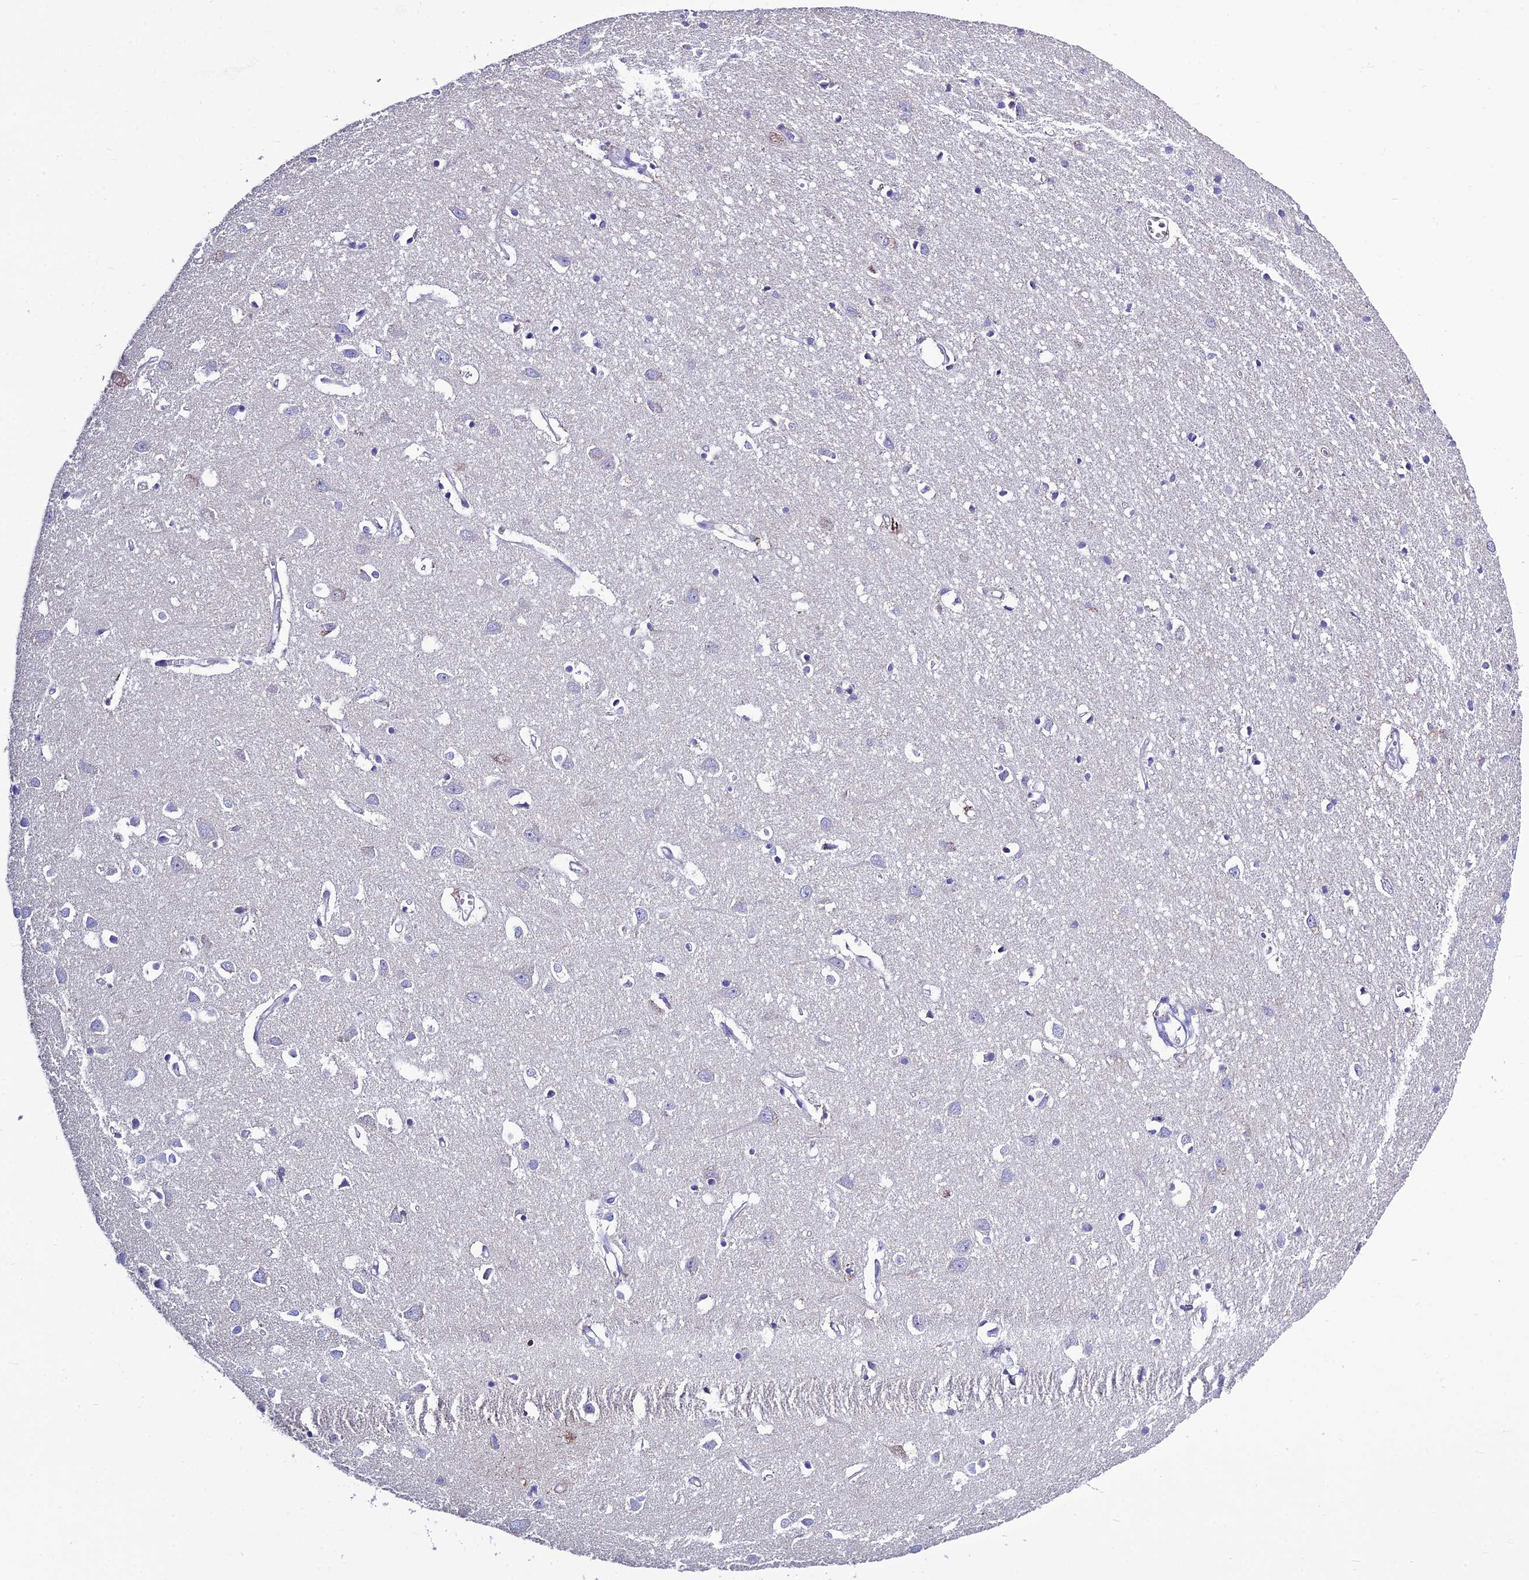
{"staining": {"intensity": "negative", "quantity": "none", "location": "none"}, "tissue": "cerebral cortex", "cell_type": "Endothelial cells", "image_type": "normal", "snomed": [{"axis": "morphology", "description": "Normal tissue, NOS"}, {"axis": "topography", "description": "Cerebral cortex"}], "caption": "An immunohistochemistry image of benign cerebral cortex is shown. There is no staining in endothelial cells of cerebral cortex.", "gene": "BHMT2", "patient": {"sex": "female", "age": 64}}